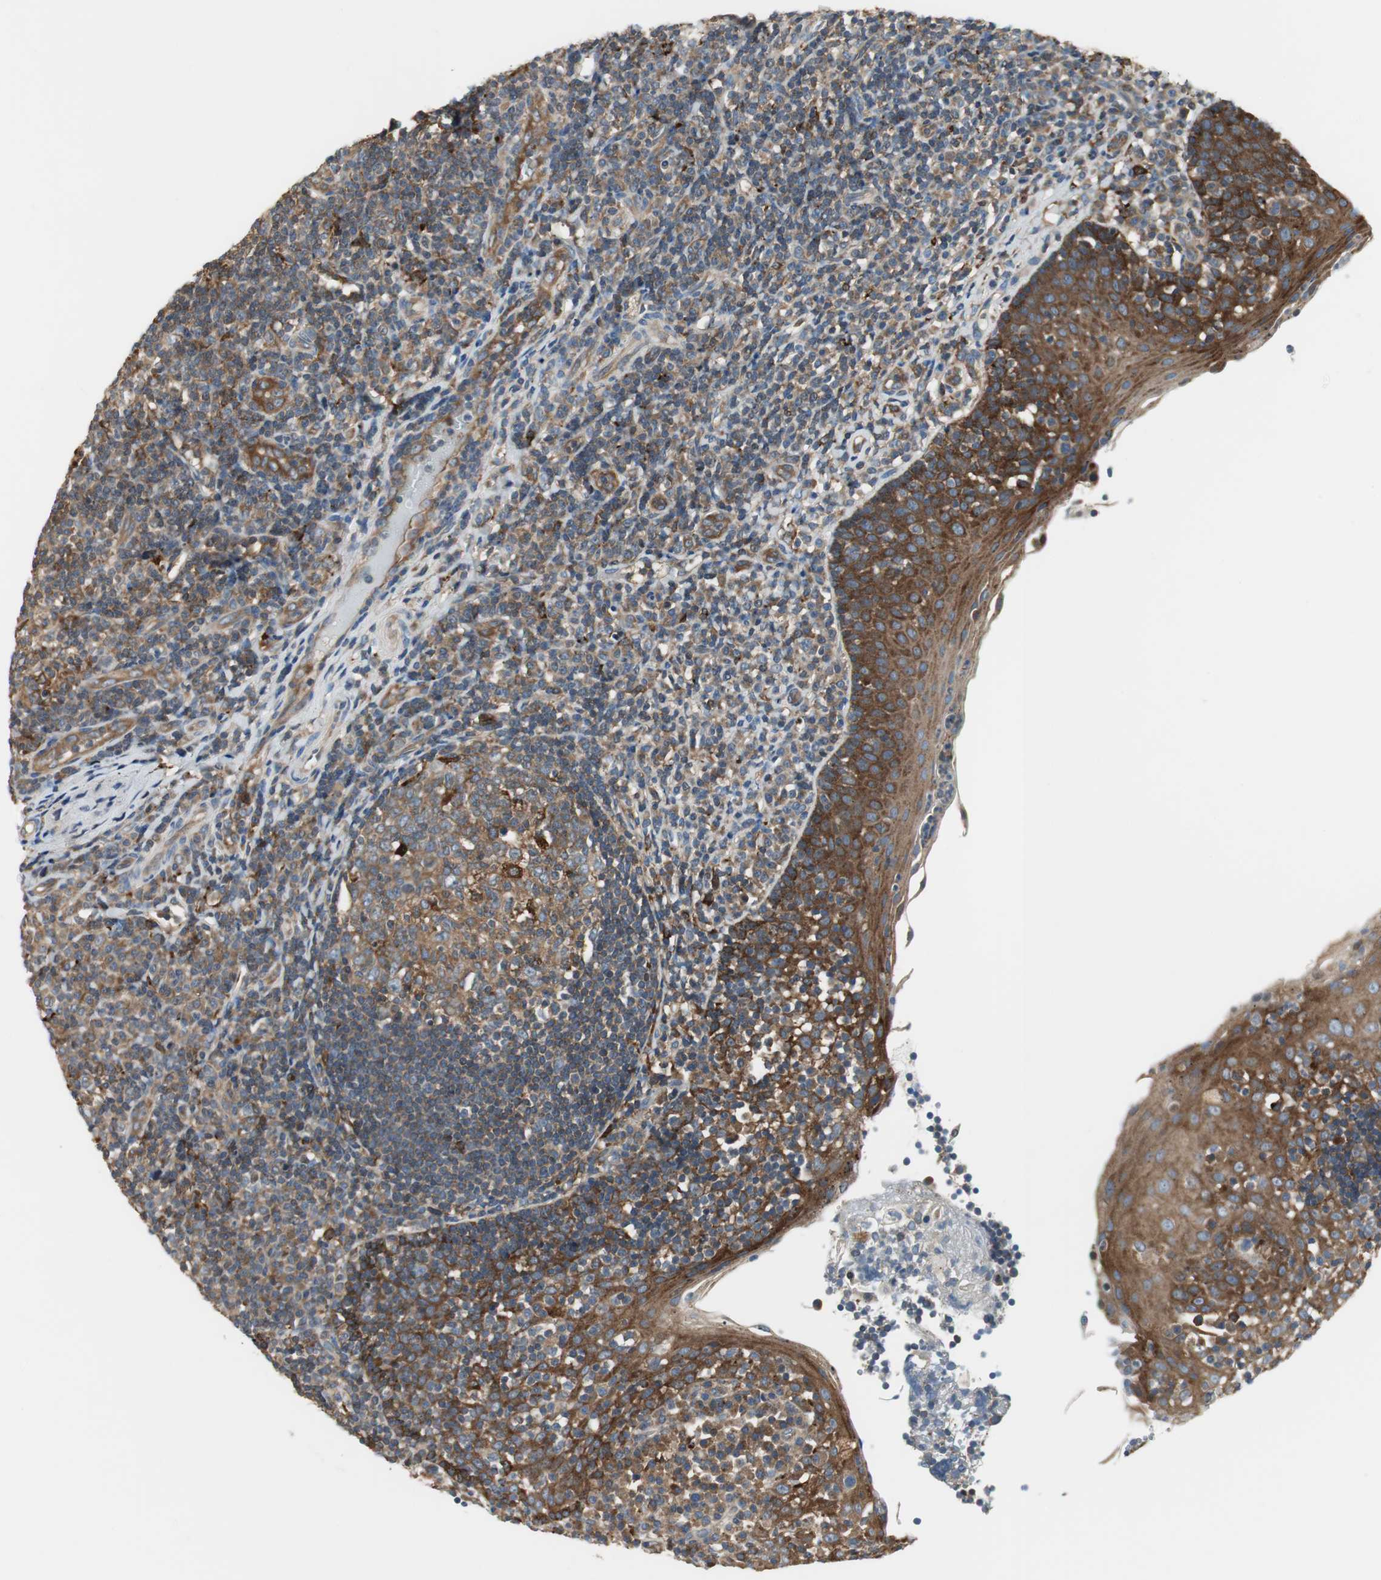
{"staining": {"intensity": "strong", "quantity": ">75%", "location": "cytoplasmic/membranous"}, "tissue": "tonsil", "cell_type": "Germinal center cells", "image_type": "normal", "snomed": [{"axis": "morphology", "description": "Normal tissue, NOS"}, {"axis": "topography", "description": "Tonsil"}], "caption": "The photomicrograph reveals immunohistochemical staining of benign tonsil. There is strong cytoplasmic/membranous positivity is identified in approximately >75% of germinal center cells. (DAB (3,3'-diaminobenzidine) = brown stain, brightfield microscopy at high magnification).", "gene": "NCK1", "patient": {"sex": "female", "age": 40}}